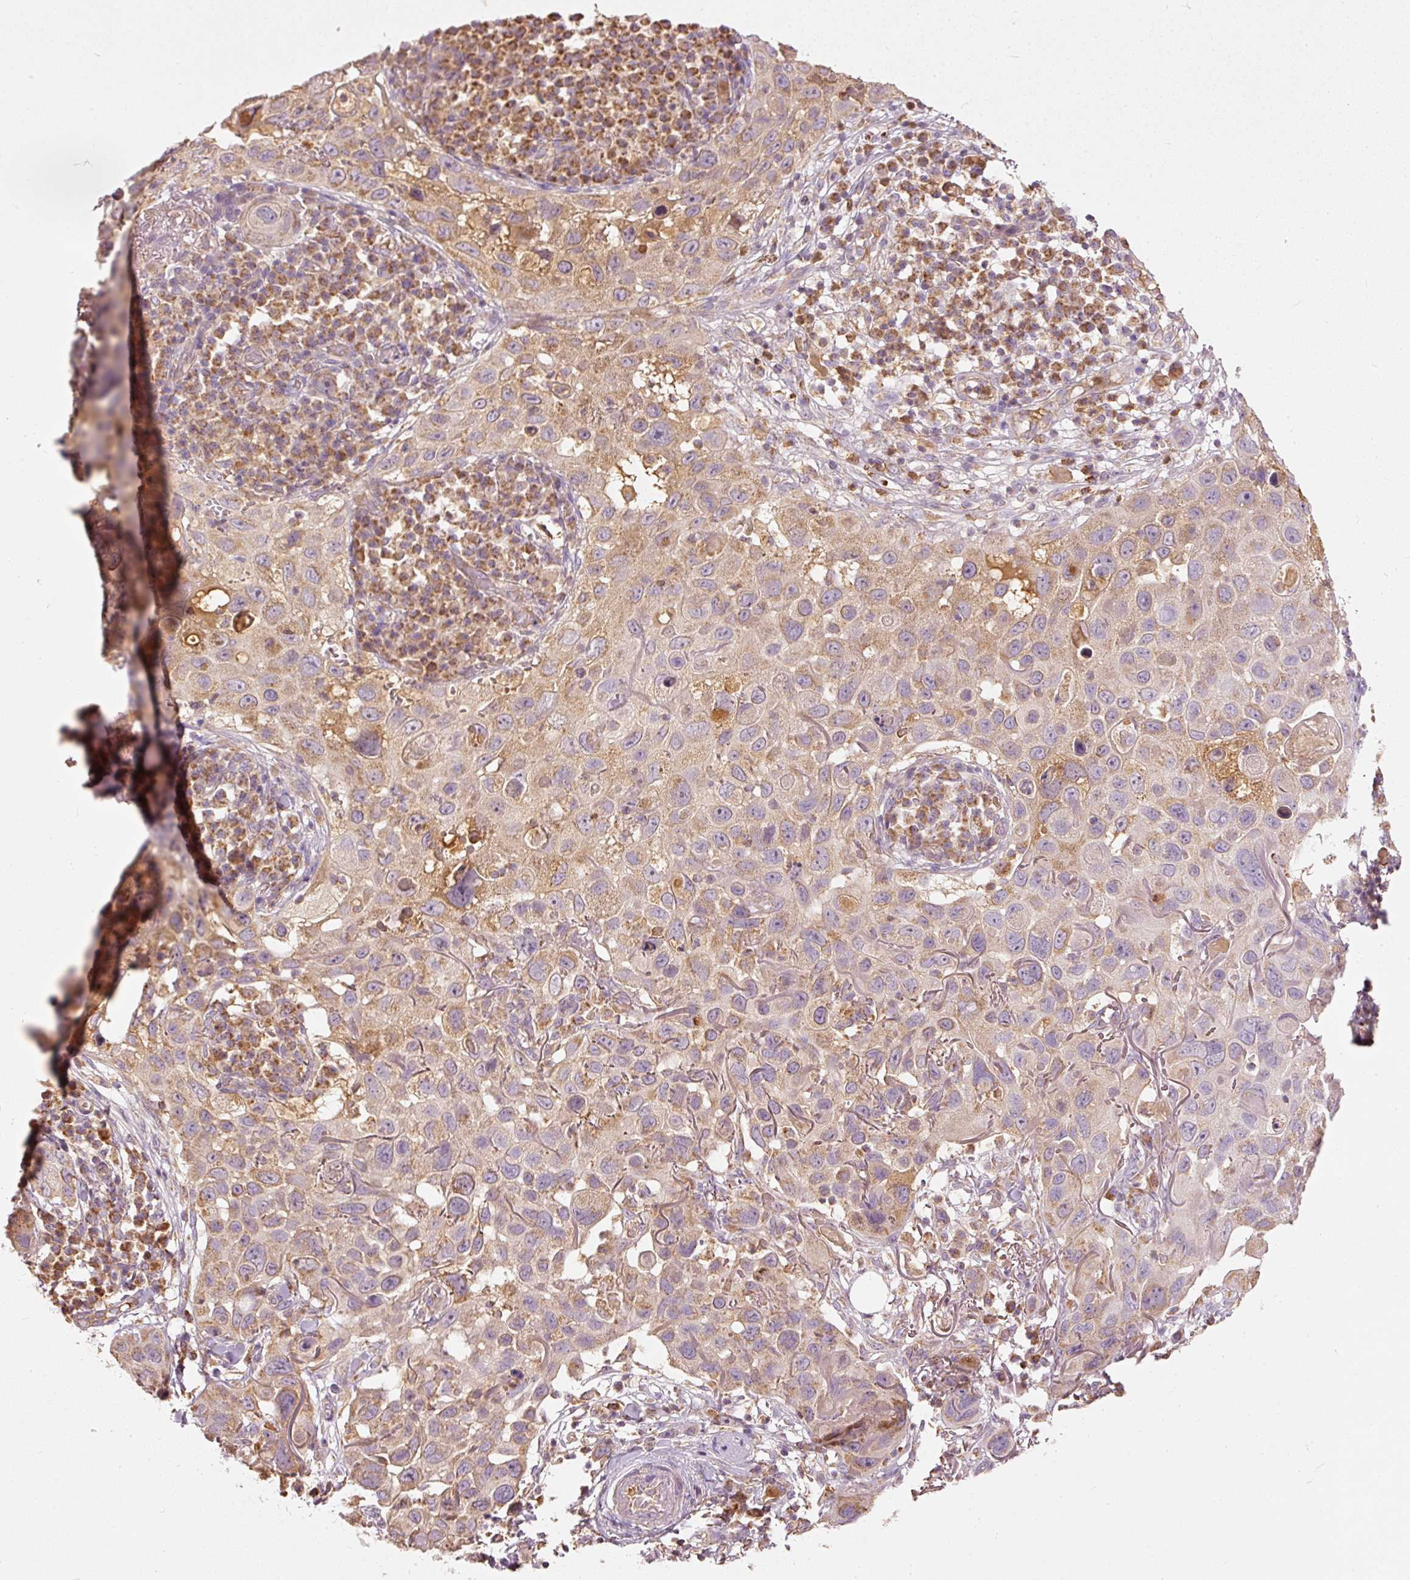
{"staining": {"intensity": "moderate", "quantity": "25%-75%", "location": "cytoplasmic/membranous"}, "tissue": "skin cancer", "cell_type": "Tumor cells", "image_type": "cancer", "snomed": [{"axis": "morphology", "description": "Squamous cell carcinoma in situ, NOS"}, {"axis": "morphology", "description": "Squamous cell carcinoma, NOS"}, {"axis": "topography", "description": "Skin"}], "caption": "Skin cancer stained with a protein marker demonstrates moderate staining in tumor cells.", "gene": "PSENEN", "patient": {"sex": "male", "age": 93}}